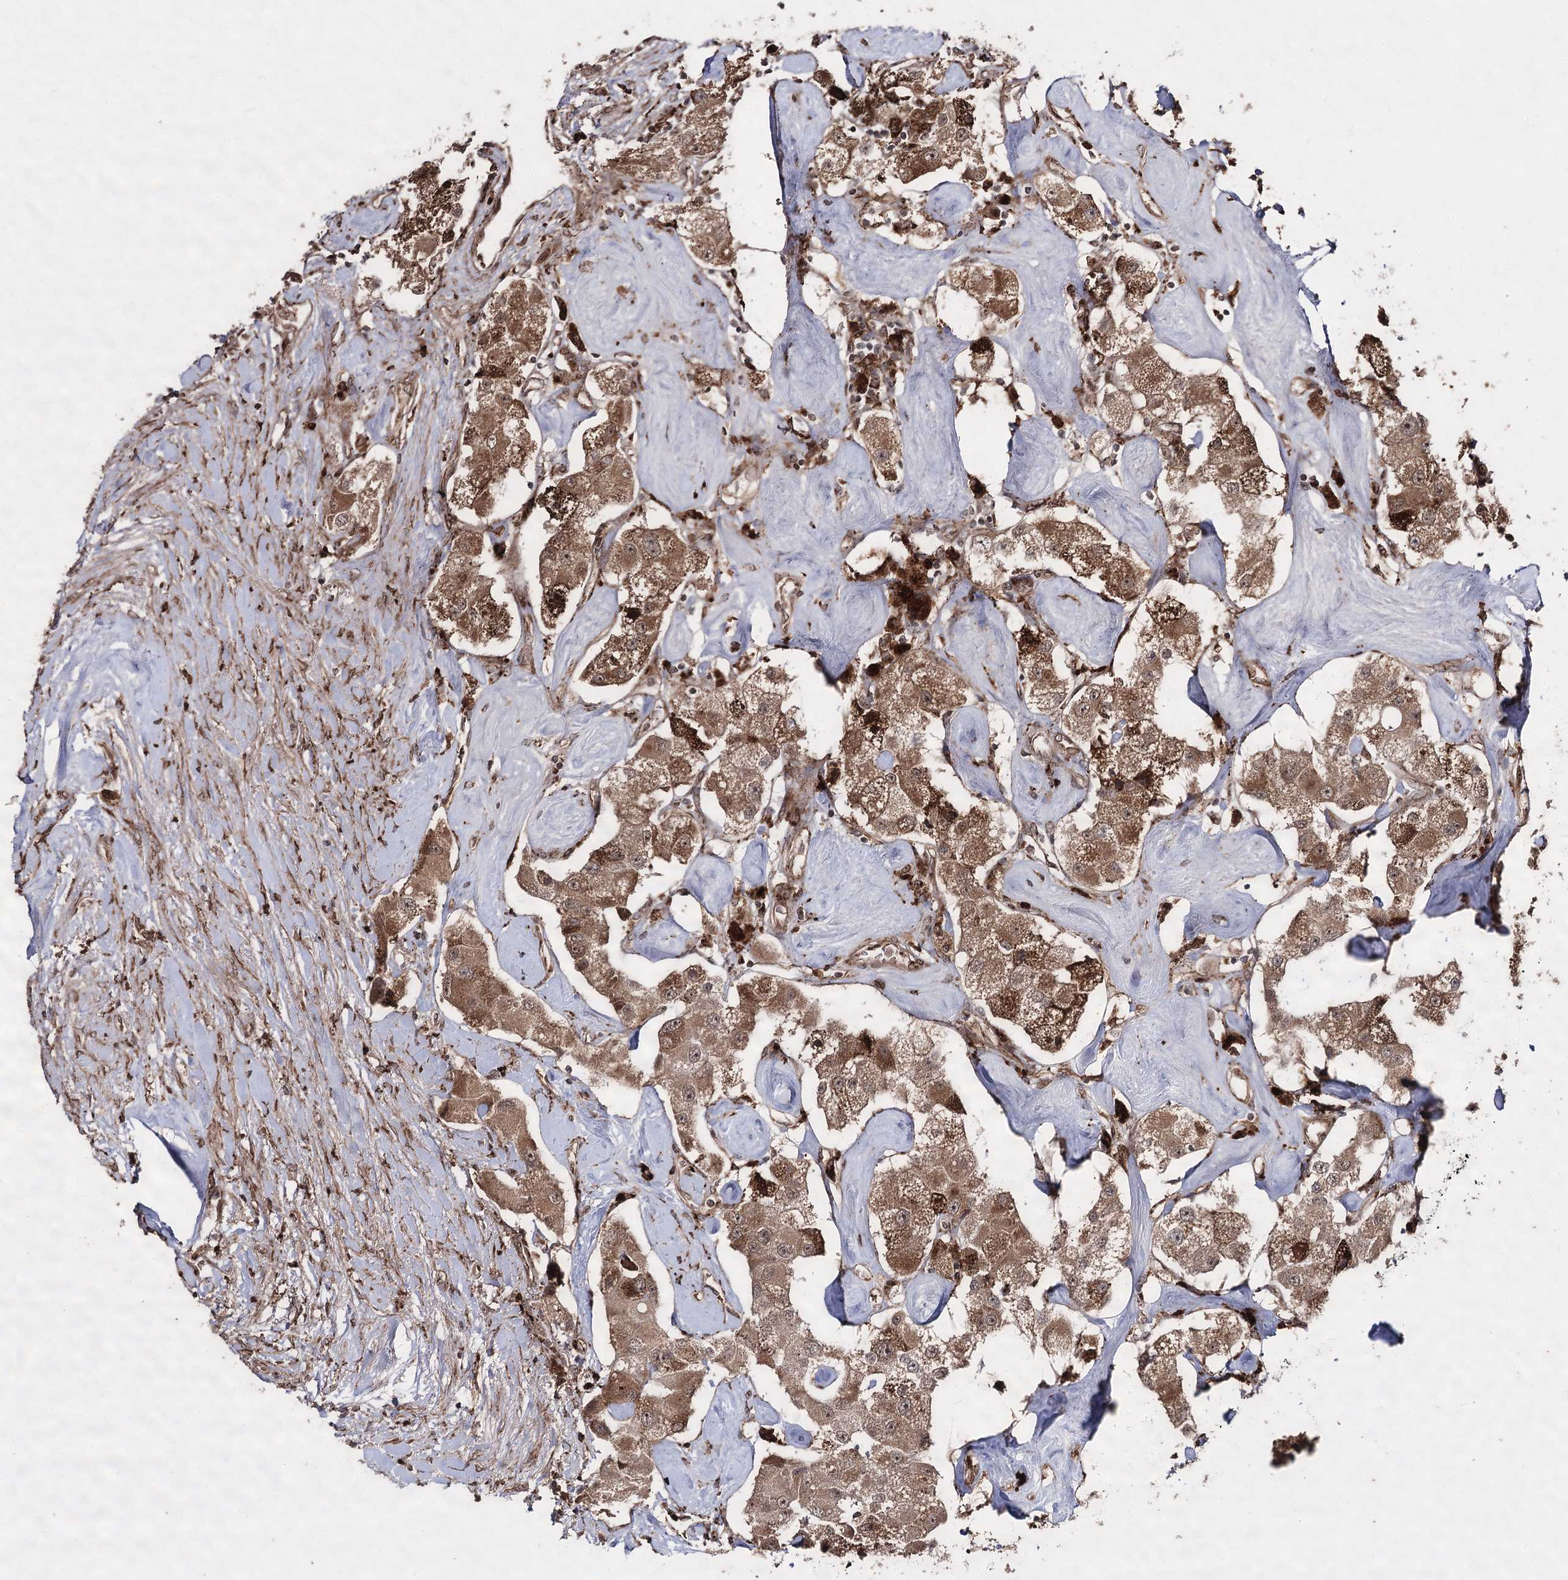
{"staining": {"intensity": "moderate", "quantity": ">75%", "location": "cytoplasmic/membranous,nuclear"}, "tissue": "carcinoid", "cell_type": "Tumor cells", "image_type": "cancer", "snomed": [{"axis": "morphology", "description": "Carcinoid, malignant, NOS"}, {"axis": "topography", "description": "Pancreas"}], "caption": "An image of carcinoid stained for a protein displays moderate cytoplasmic/membranous and nuclear brown staining in tumor cells.", "gene": "FANCL", "patient": {"sex": "male", "age": 41}}